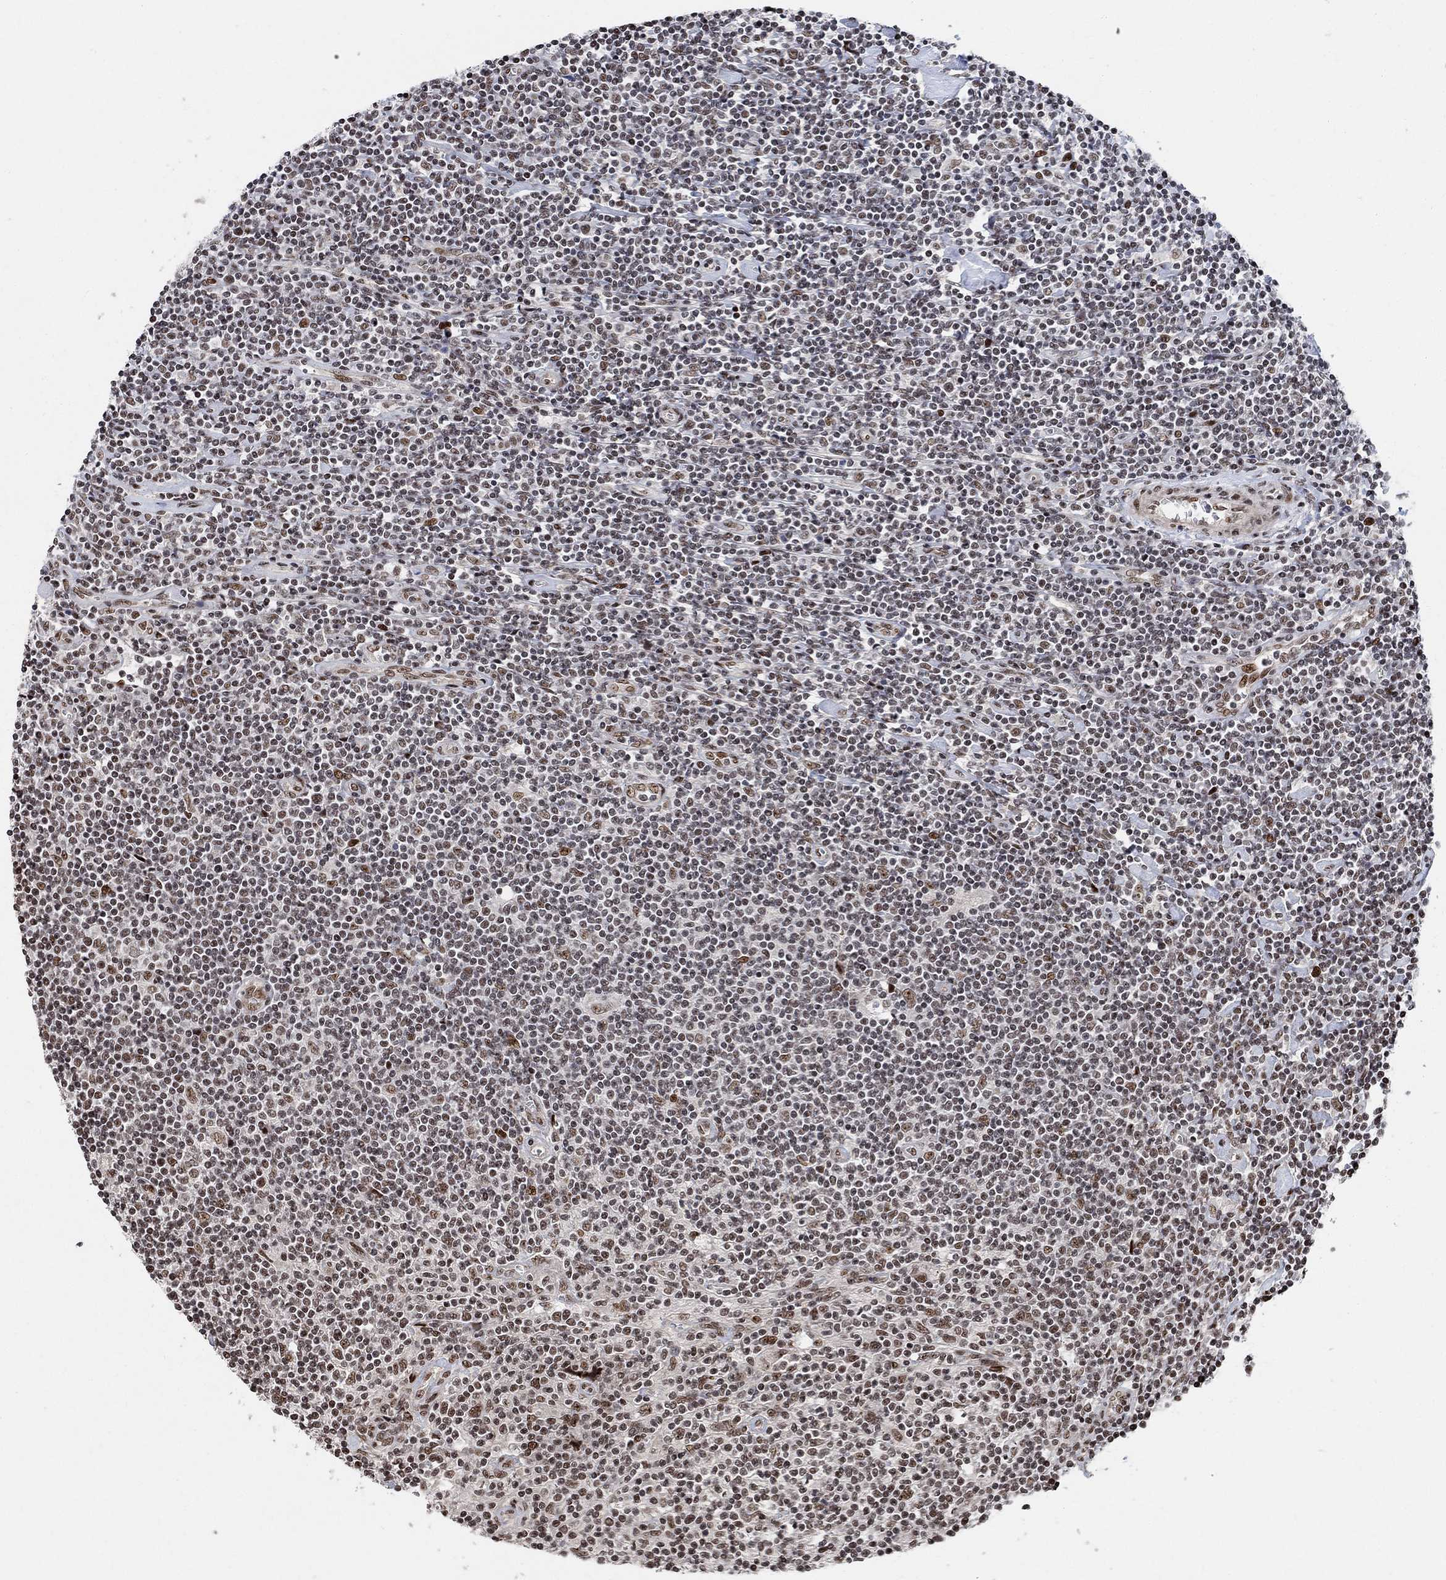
{"staining": {"intensity": "moderate", "quantity": ">75%", "location": "nuclear"}, "tissue": "lymphoma", "cell_type": "Tumor cells", "image_type": "cancer", "snomed": [{"axis": "morphology", "description": "Hodgkin's disease, NOS"}, {"axis": "topography", "description": "Lymph node"}], "caption": "An image showing moderate nuclear expression in about >75% of tumor cells in Hodgkin's disease, as visualized by brown immunohistochemical staining.", "gene": "E4F1", "patient": {"sex": "male", "age": 40}}